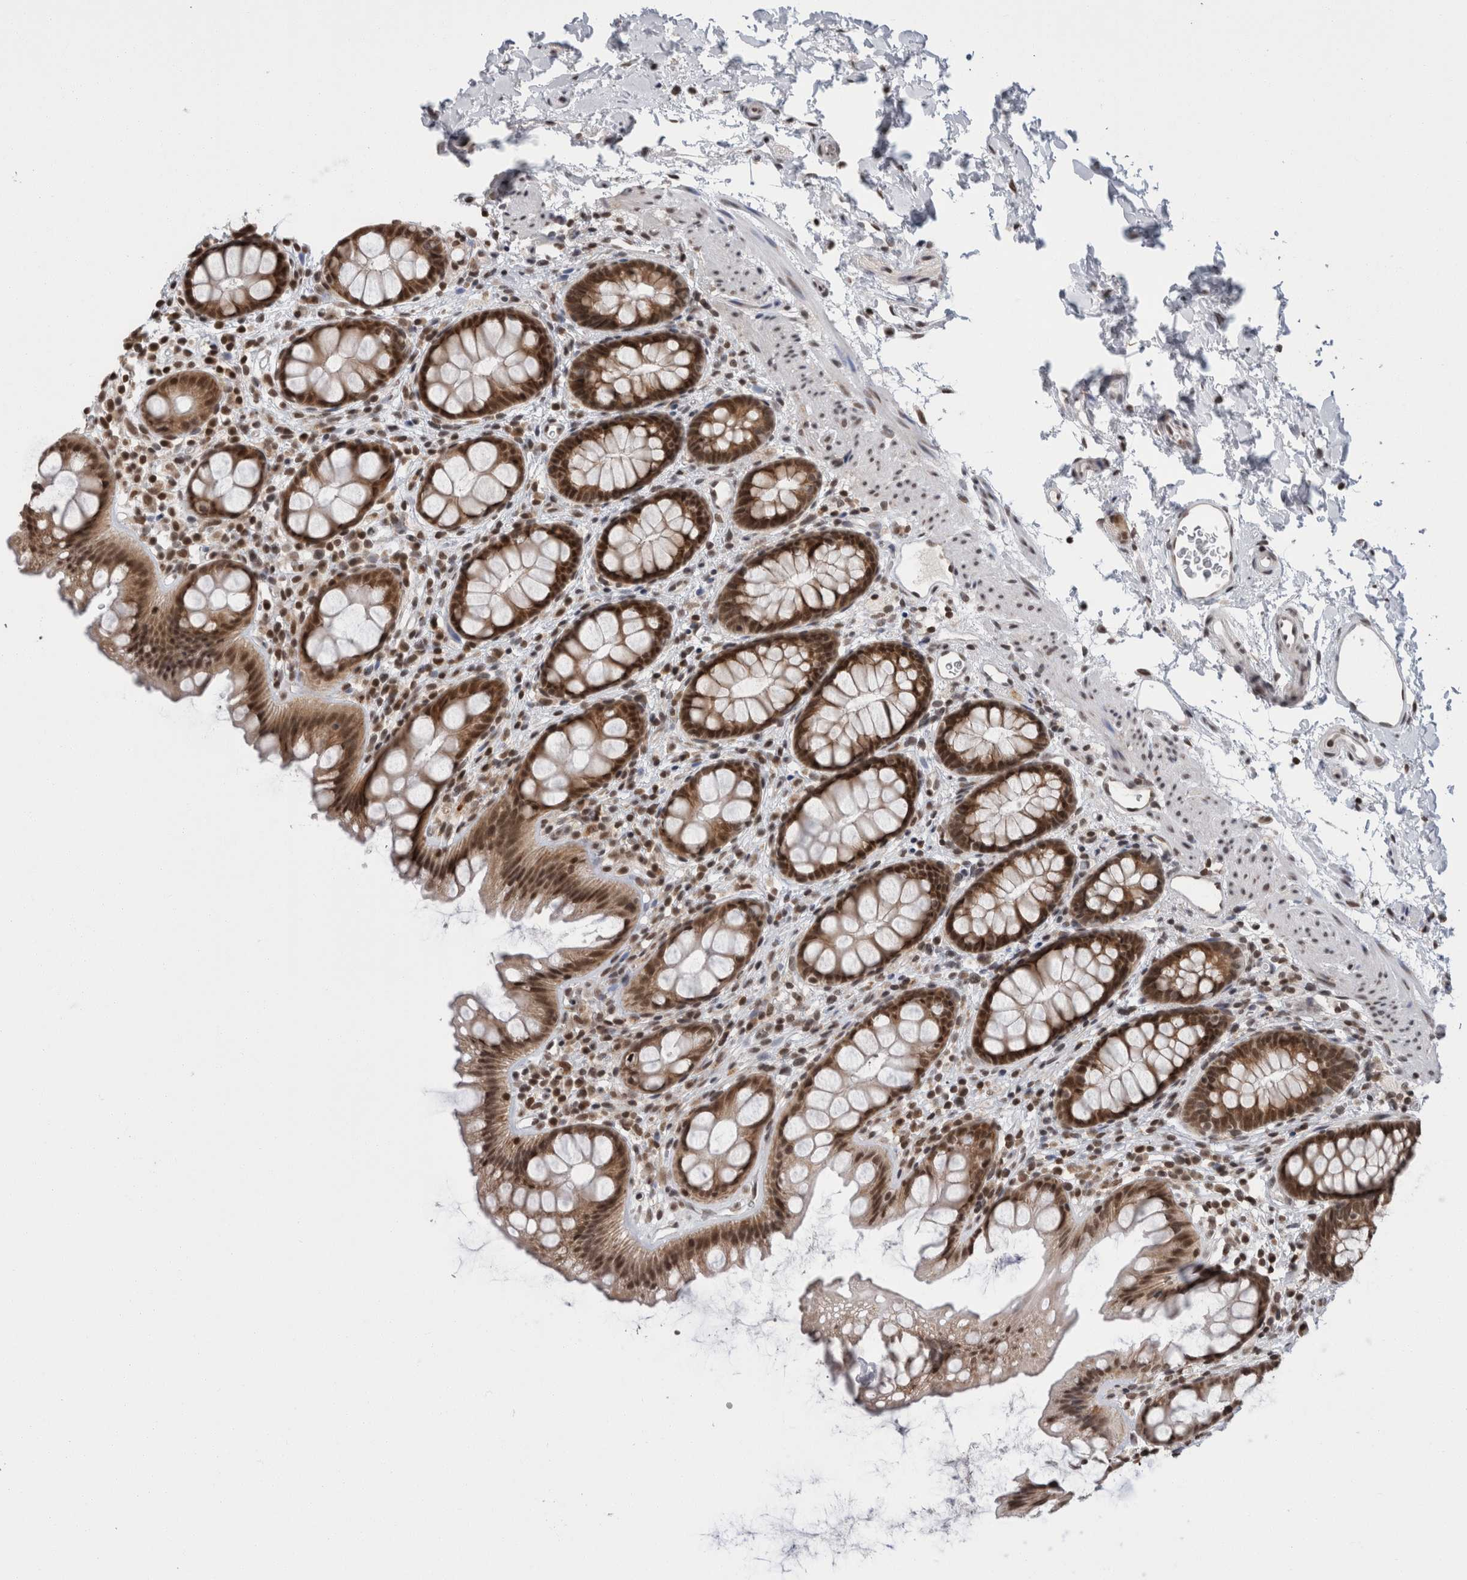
{"staining": {"intensity": "strong", "quantity": ">75%", "location": "cytoplasmic/membranous,nuclear"}, "tissue": "rectum", "cell_type": "Glandular cells", "image_type": "normal", "snomed": [{"axis": "morphology", "description": "Normal tissue, NOS"}, {"axis": "topography", "description": "Rectum"}], "caption": "This is a photomicrograph of IHC staining of unremarkable rectum, which shows strong positivity in the cytoplasmic/membranous,nuclear of glandular cells.", "gene": "ZBTB11", "patient": {"sex": "female", "age": 65}}